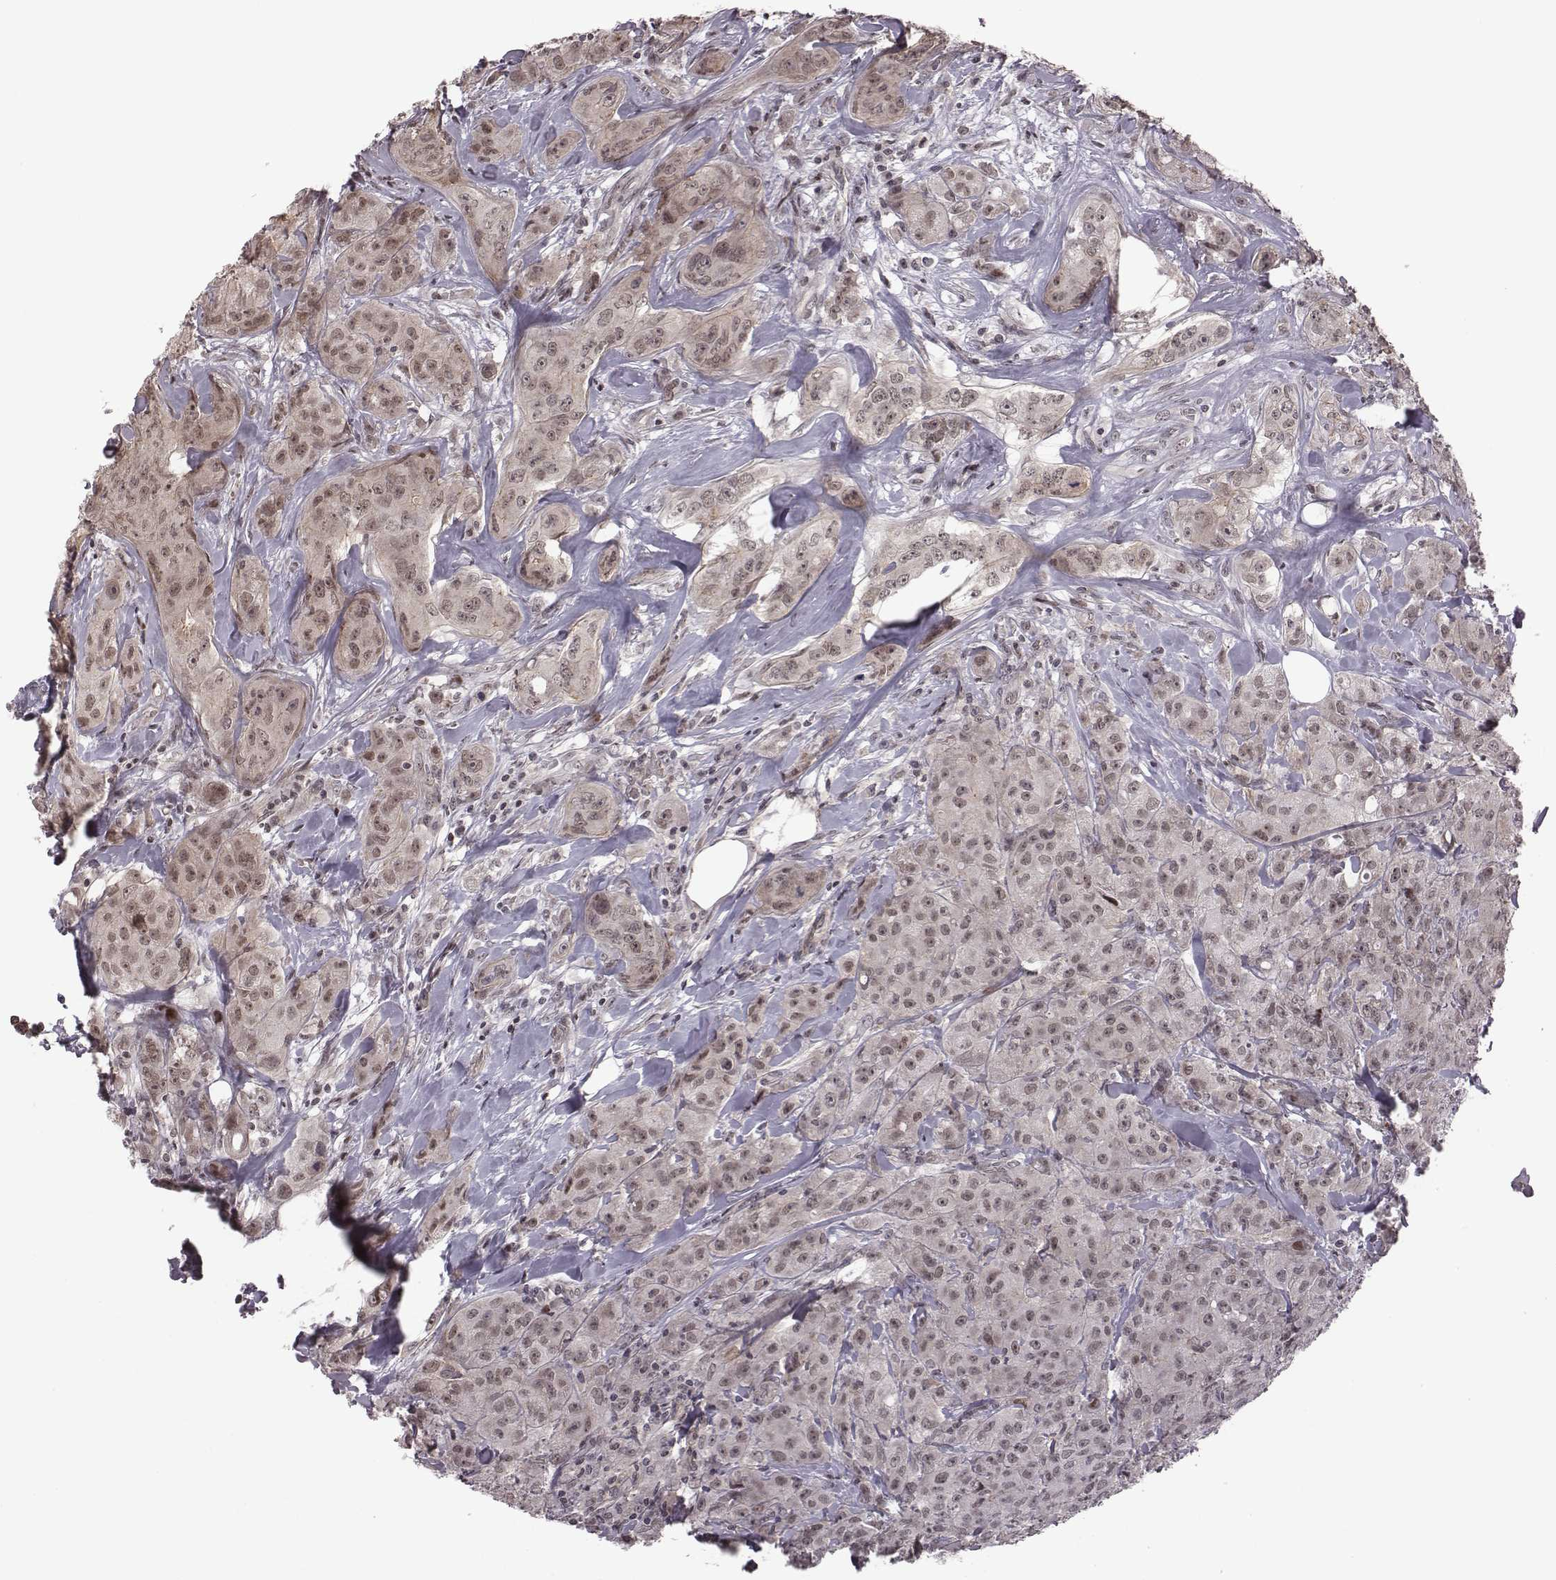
{"staining": {"intensity": "negative", "quantity": "none", "location": "none"}, "tissue": "breast cancer", "cell_type": "Tumor cells", "image_type": "cancer", "snomed": [{"axis": "morphology", "description": "Duct carcinoma"}, {"axis": "topography", "description": "Breast"}], "caption": "A photomicrograph of breast cancer stained for a protein reveals no brown staining in tumor cells.", "gene": "RPL3", "patient": {"sex": "female", "age": 43}}